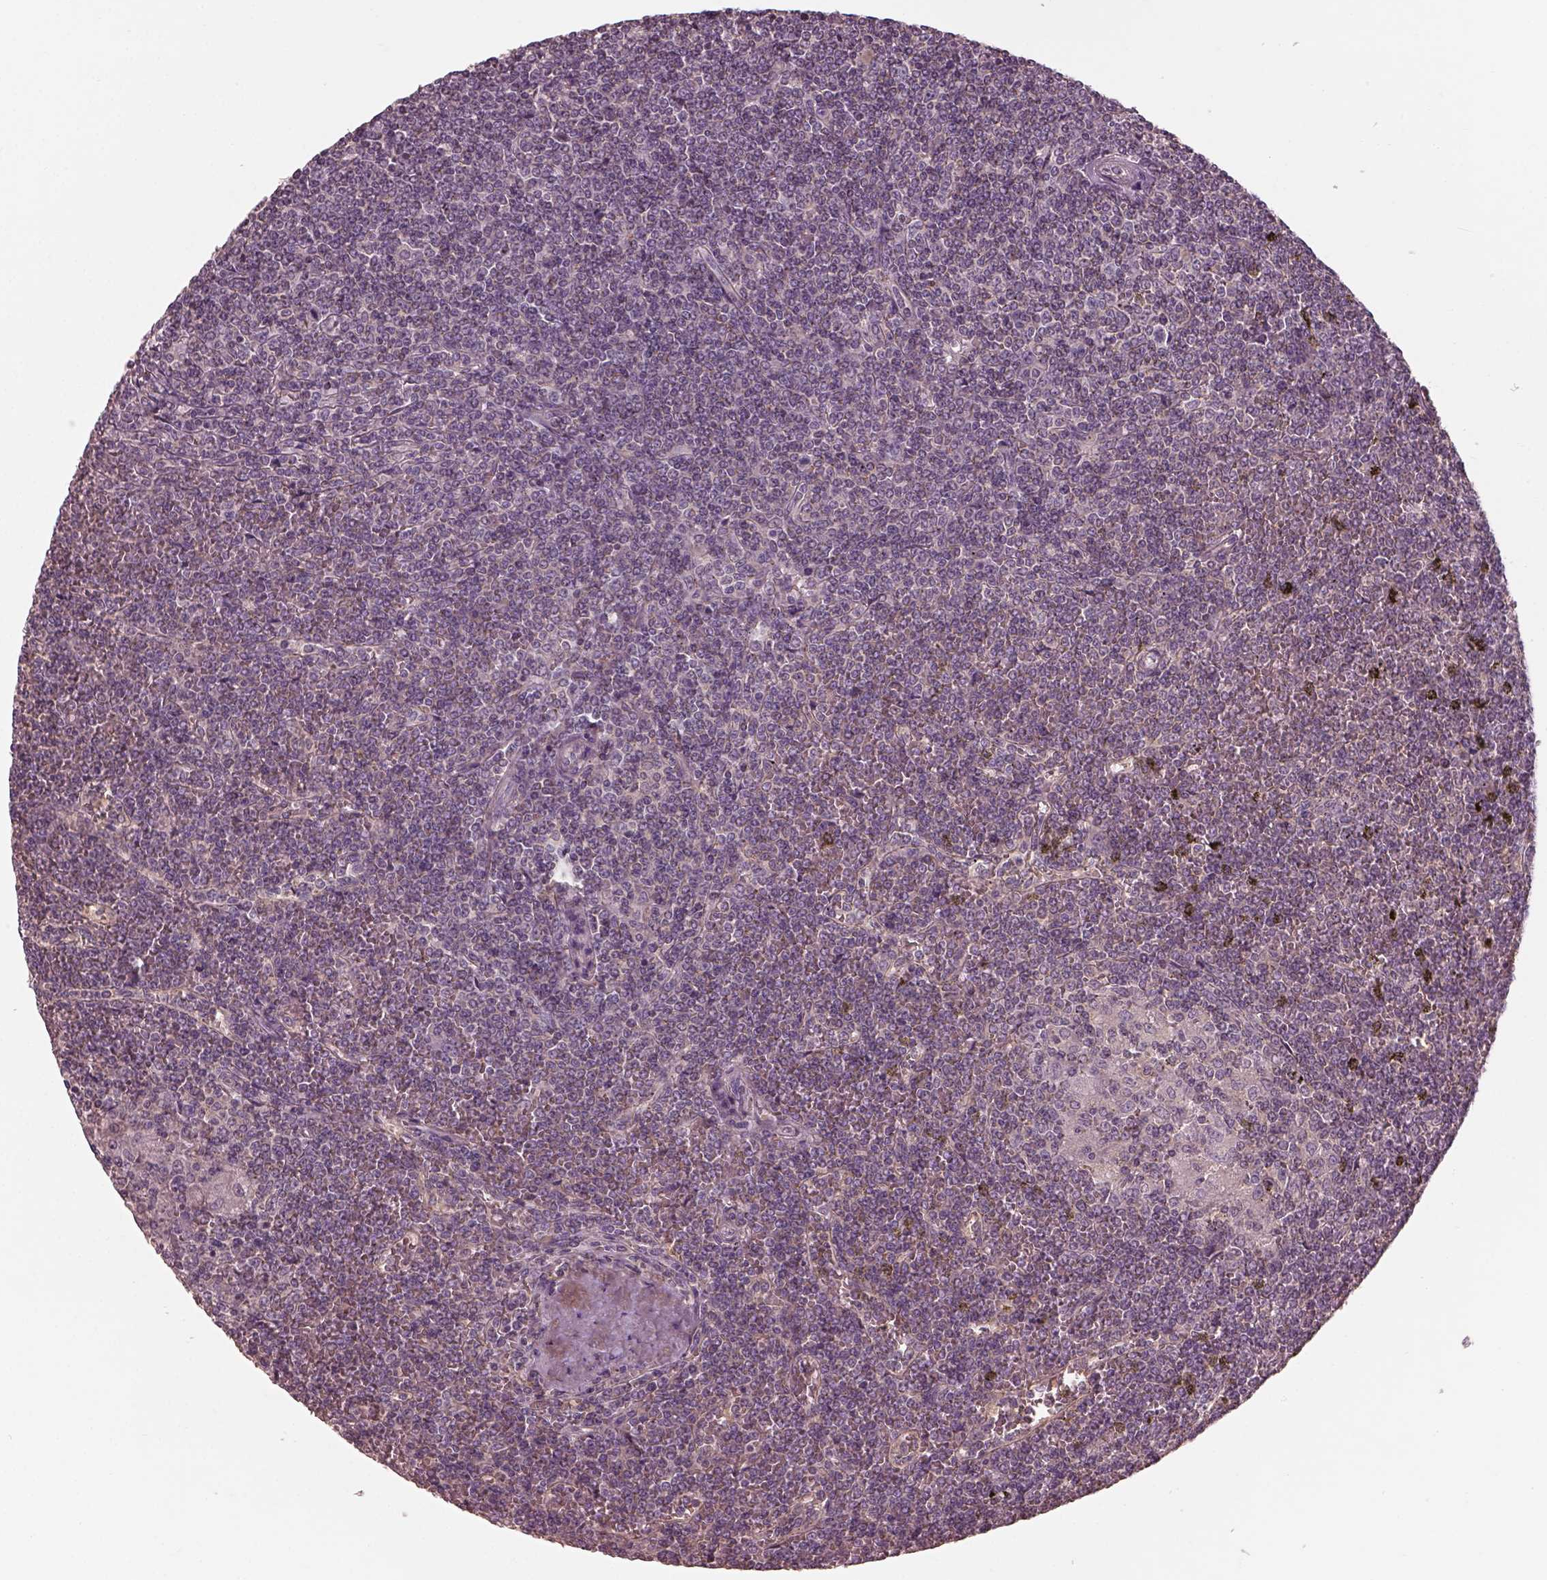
{"staining": {"intensity": "negative", "quantity": "none", "location": "none"}, "tissue": "lymphoma", "cell_type": "Tumor cells", "image_type": "cancer", "snomed": [{"axis": "morphology", "description": "Malignant lymphoma, non-Hodgkin's type, Low grade"}, {"axis": "topography", "description": "Spleen"}], "caption": "Low-grade malignant lymphoma, non-Hodgkin's type was stained to show a protein in brown. There is no significant expression in tumor cells.", "gene": "PRKACG", "patient": {"sex": "female", "age": 19}}